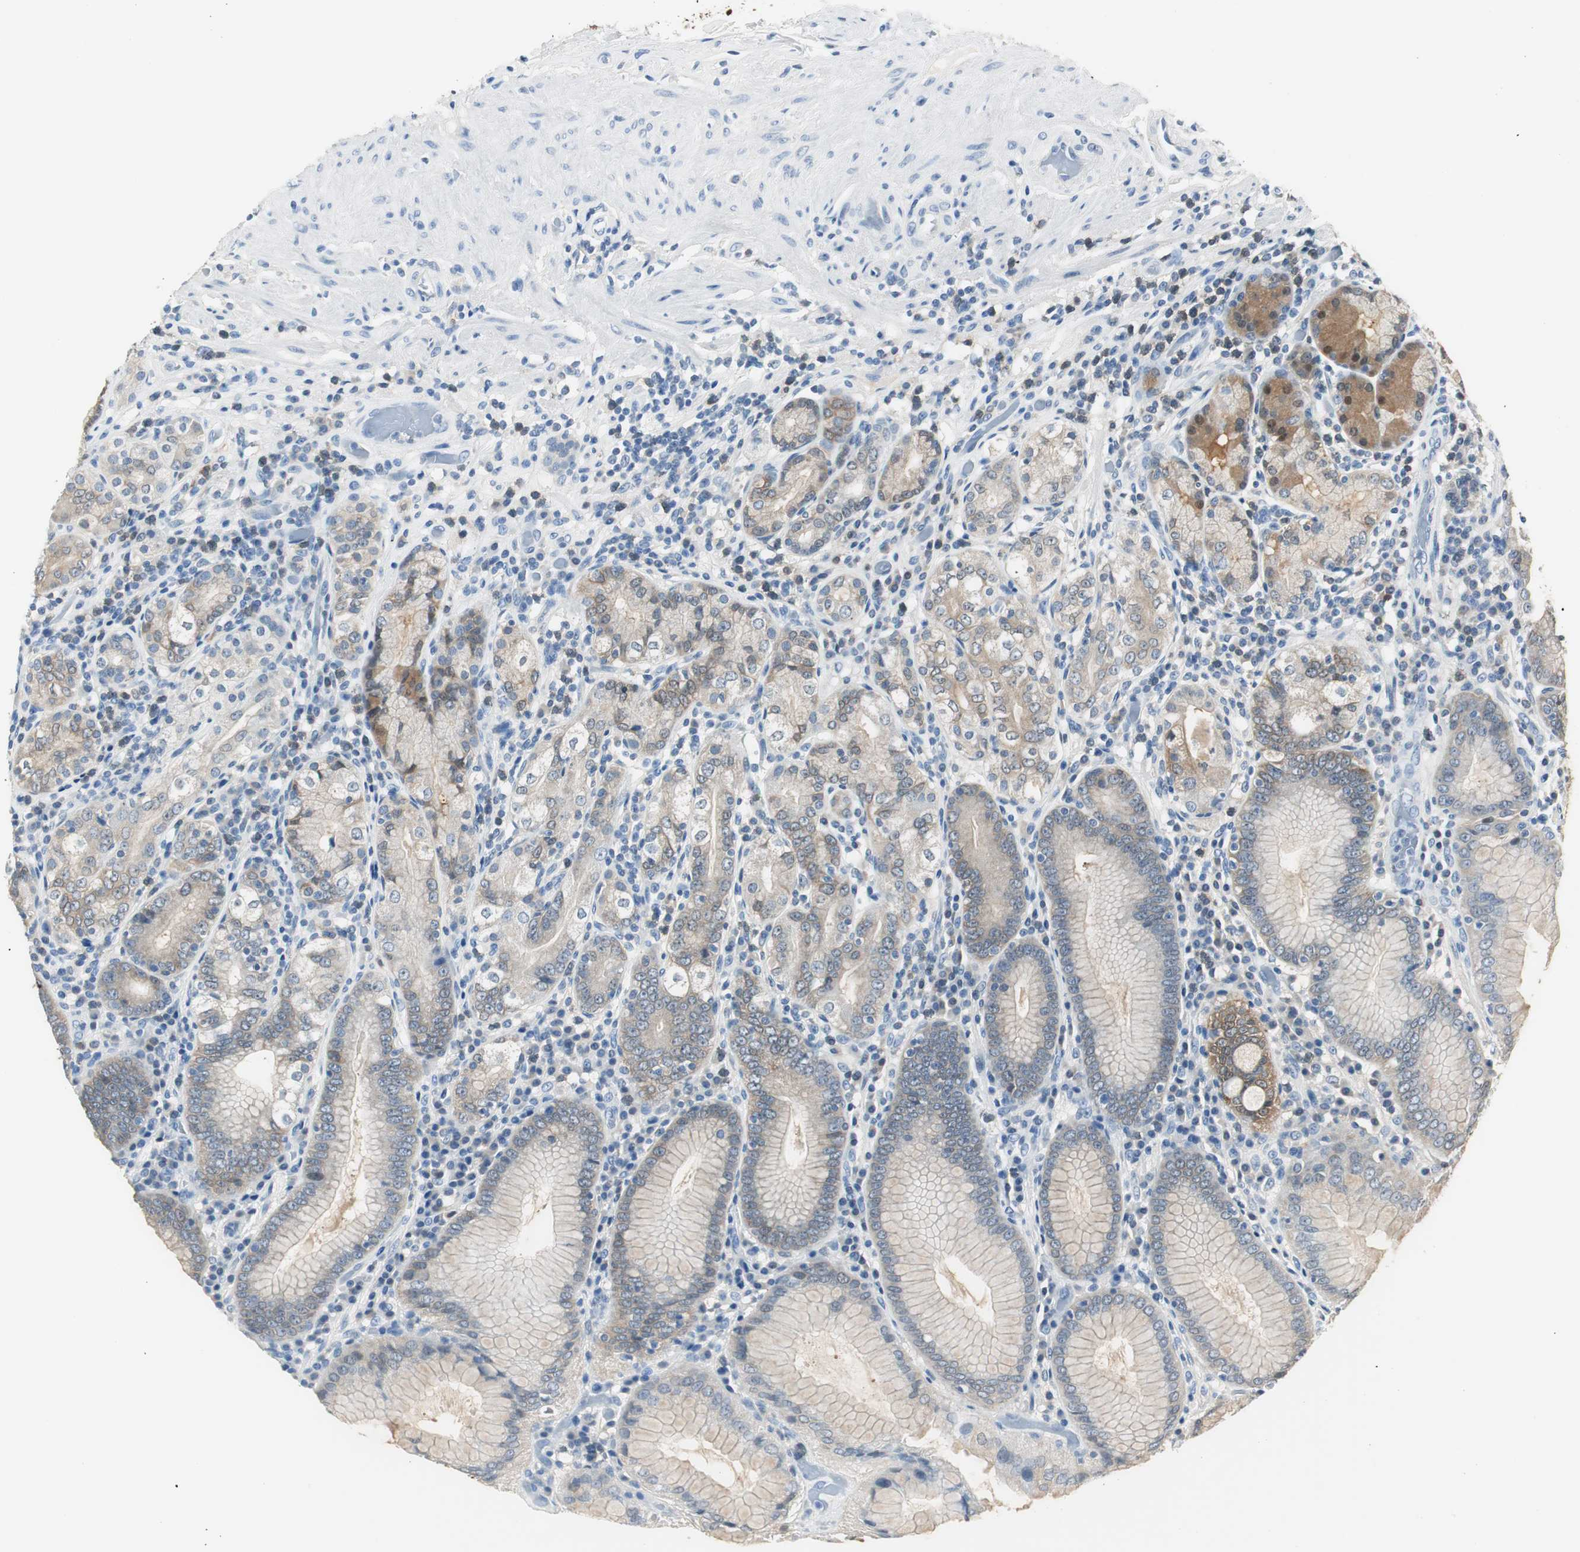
{"staining": {"intensity": "moderate", "quantity": "25%-75%", "location": "cytoplasmic/membranous,nuclear"}, "tissue": "stomach", "cell_type": "Glandular cells", "image_type": "normal", "snomed": [{"axis": "morphology", "description": "Normal tissue, NOS"}, {"axis": "topography", "description": "Stomach, lower"}], "caption": "Brown immunohistochemical staining in benign human stomach displays moderate cytoplasmic/membranous,nuclear staining in approximately 25%-75% of glandular cells. The staining is performed using DAB (3,3'-diaminobenzidine) brown chromogen to label protein expression. The nuclei are counter-stained blue using hematoxylin.", "gene": "FBP1", "patient": {"sex": "female", "age": 76}}